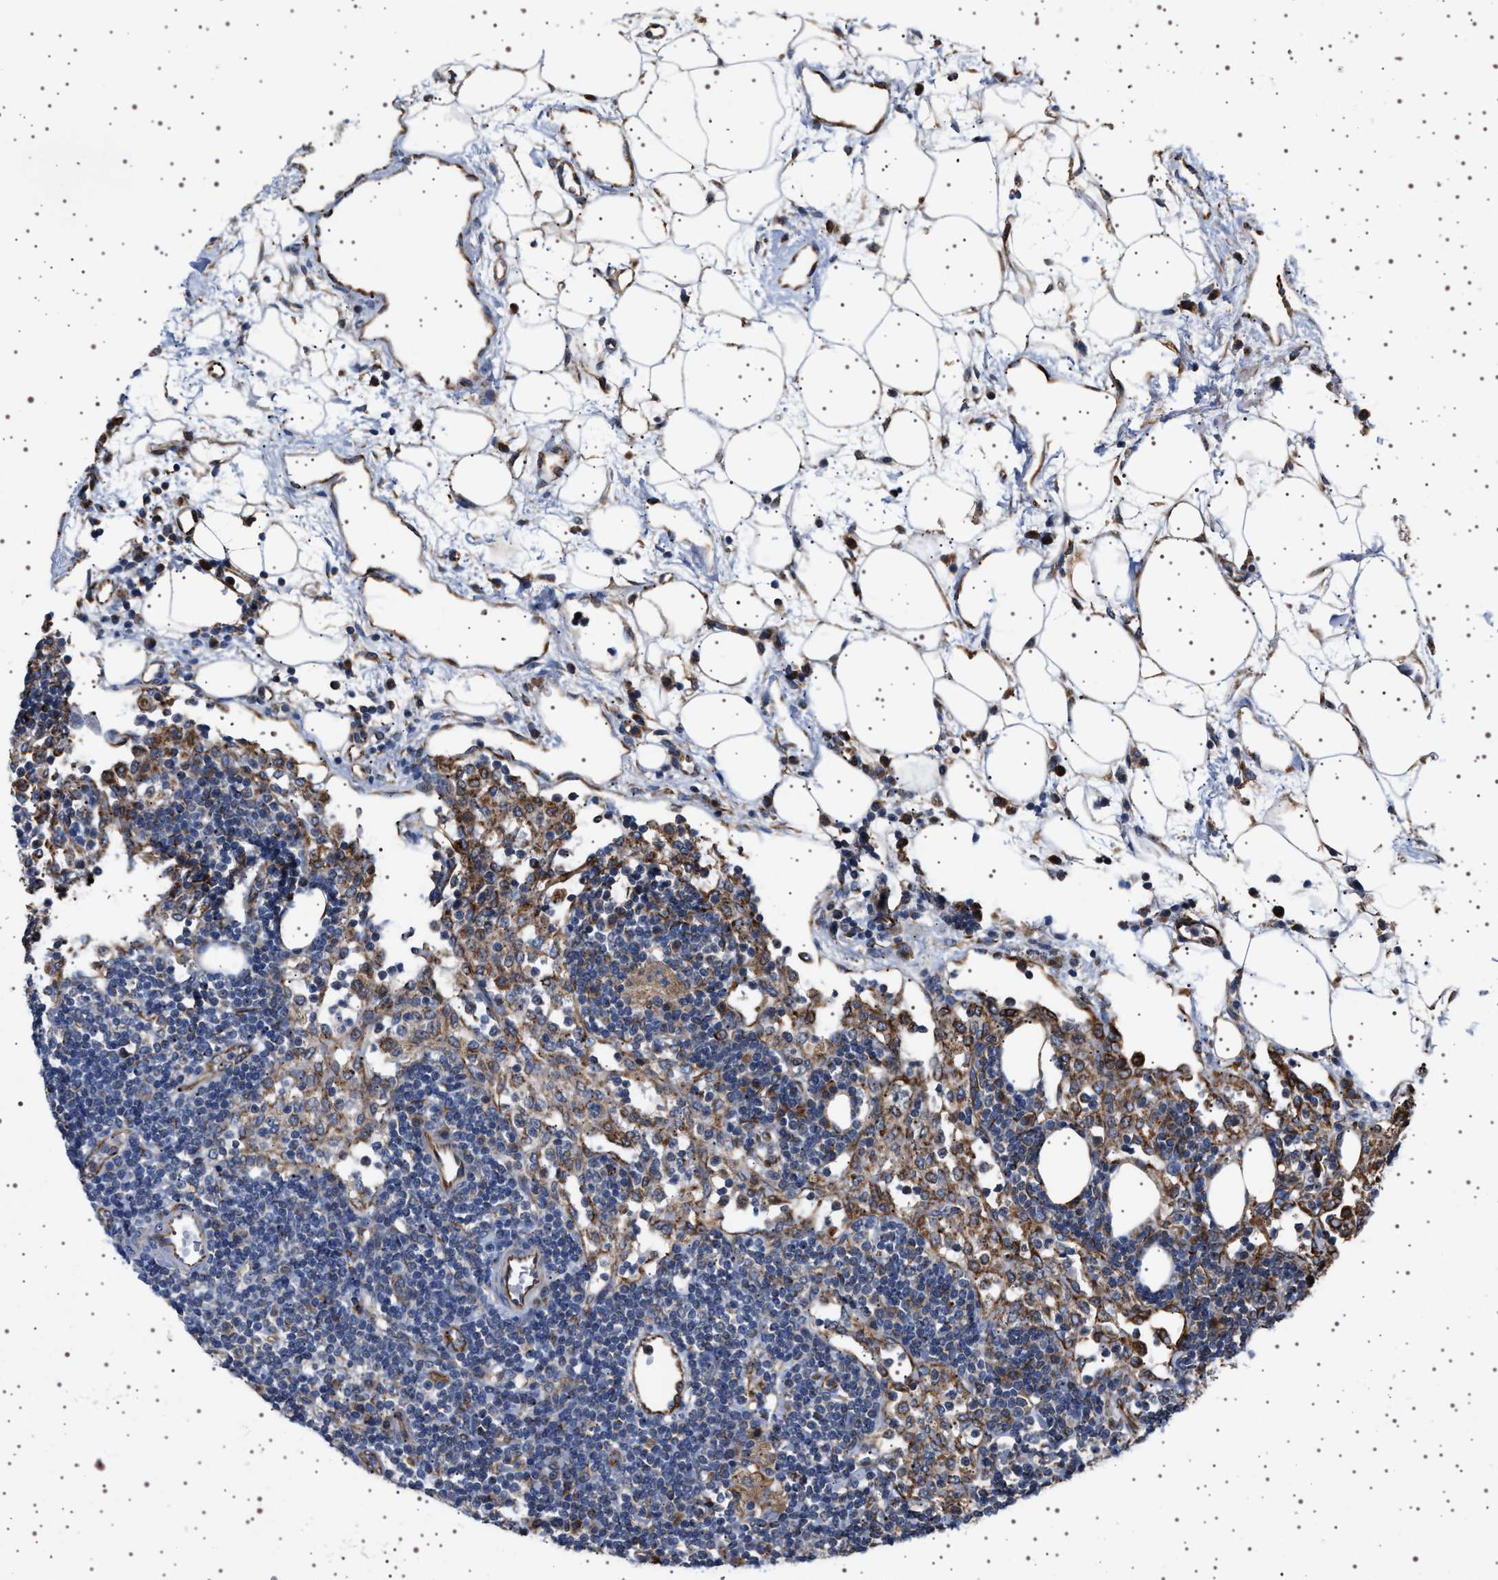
{"staining": {"intensity": "moderate", "quantity": "<25%", "location": "cytoplasmic/membranous"}, "tissue": "lymph node", "cell_type": "Germinal center cells", "image_type": "normal", "snomed": [{"axis": "morphology", "description": "Normal tissue, NOS"}, {"axis": "morphology", "description": "Carcinoid, malignant, NOS"}, {"axis": "topography", "description": "Lymph node"}], "caption": "Protein analysis of unremarkable lymph node shows moderate cytoplasmic/membranous staining in about <25% of germinal center cells. Nuclei are stained in blue.", "gene": "TRUB2", "patient": {"sex": "male", "age": 47}}